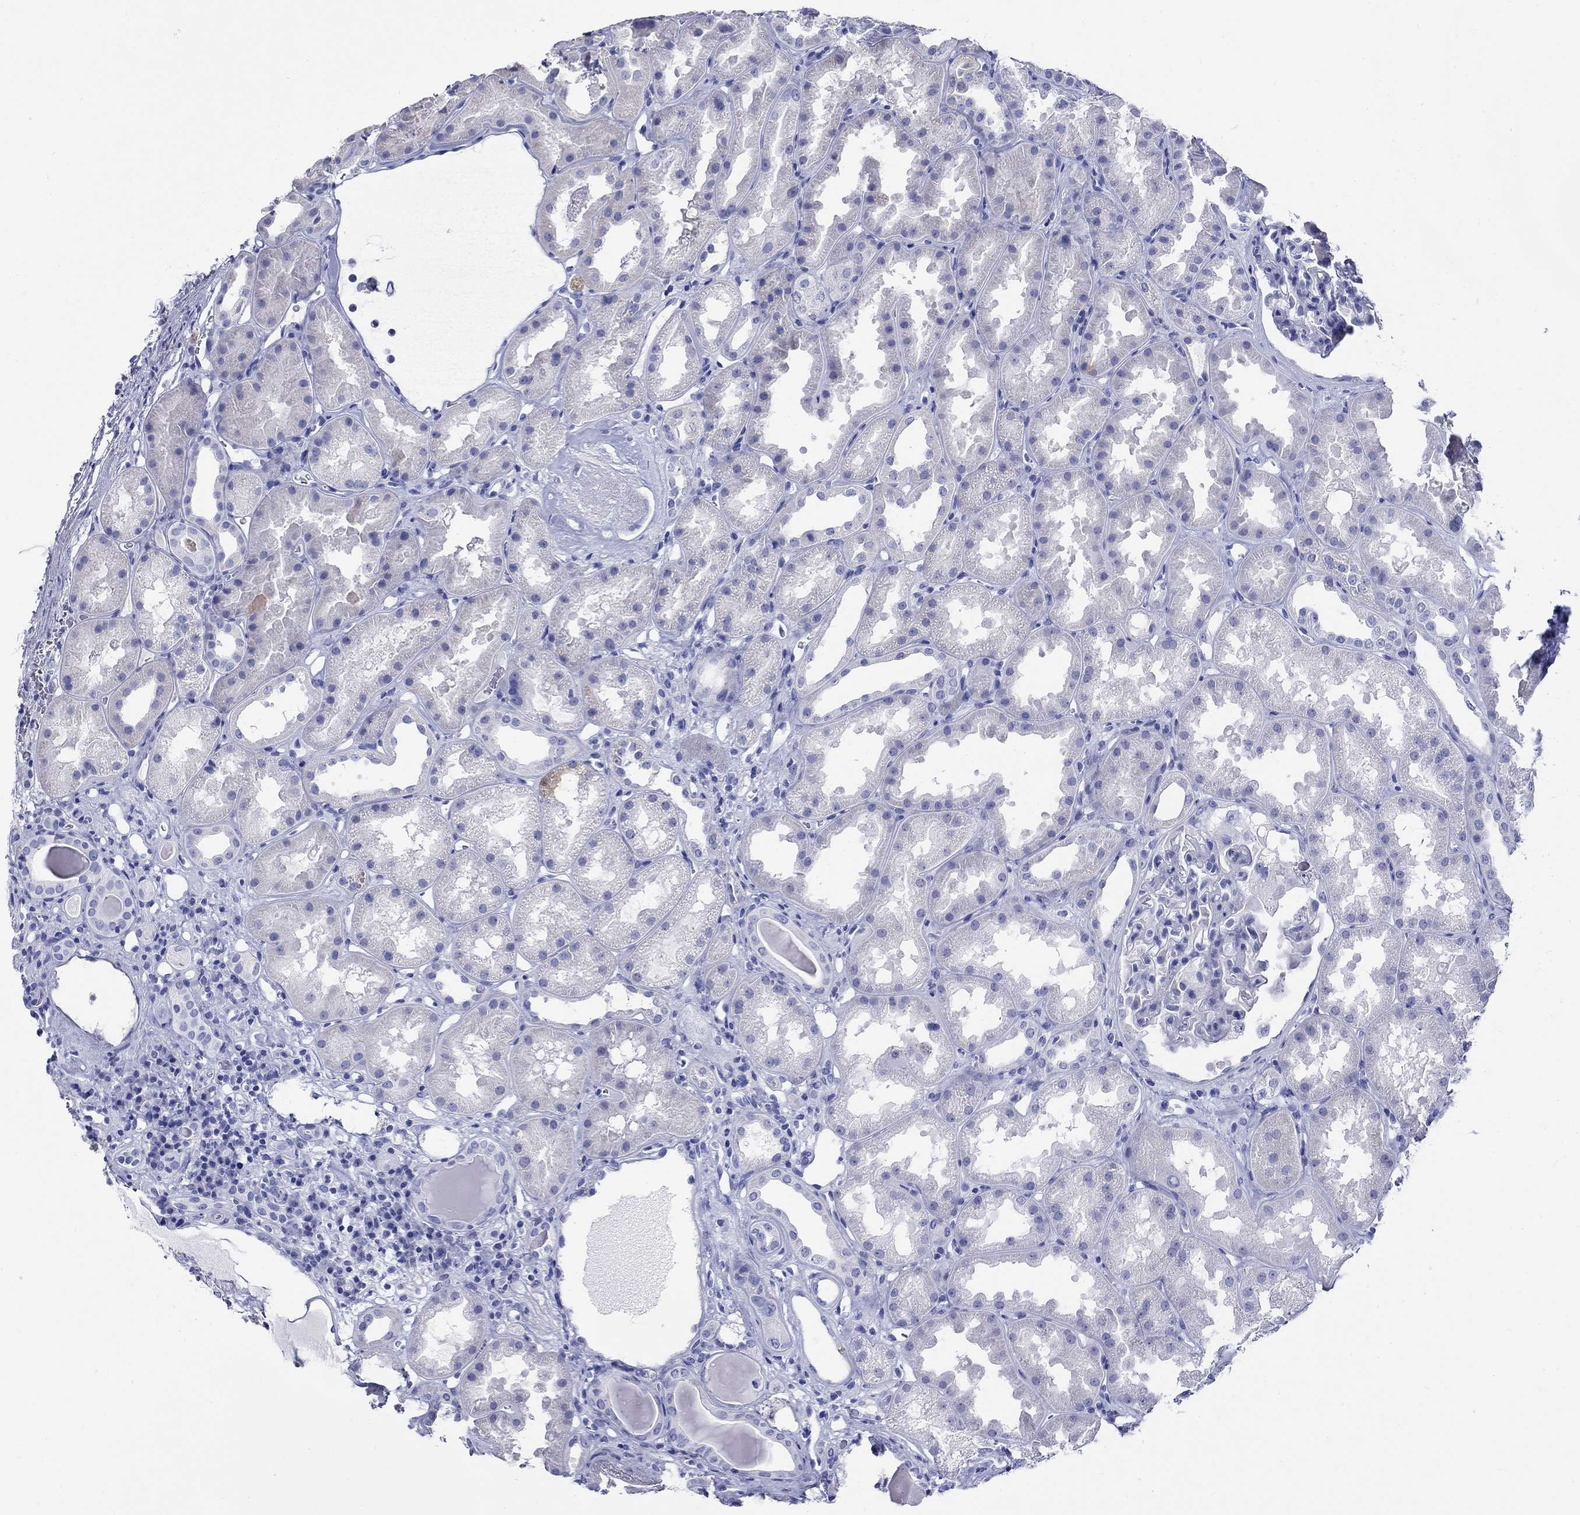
{"staining": {"intensity": "negative", "quantity": "none", "location": "none"}, "tissue": "kidney", "cell_type": "Cells in glomeruli", "image_type": "normal", "snomed": [{"axis": "morphology", "description": "Normal tissue, NOS"}, {"axis": "topography", "description": "Kidney"}], "caption": "High magnification brightfield microscopy of benign kidney stained with DAB (brown) and counterstained with hematoxylin (blue): cells in glomeruli show no significant staining.", "gene": "CRYGS", "patient": {"sex": "male", "age": 61}}